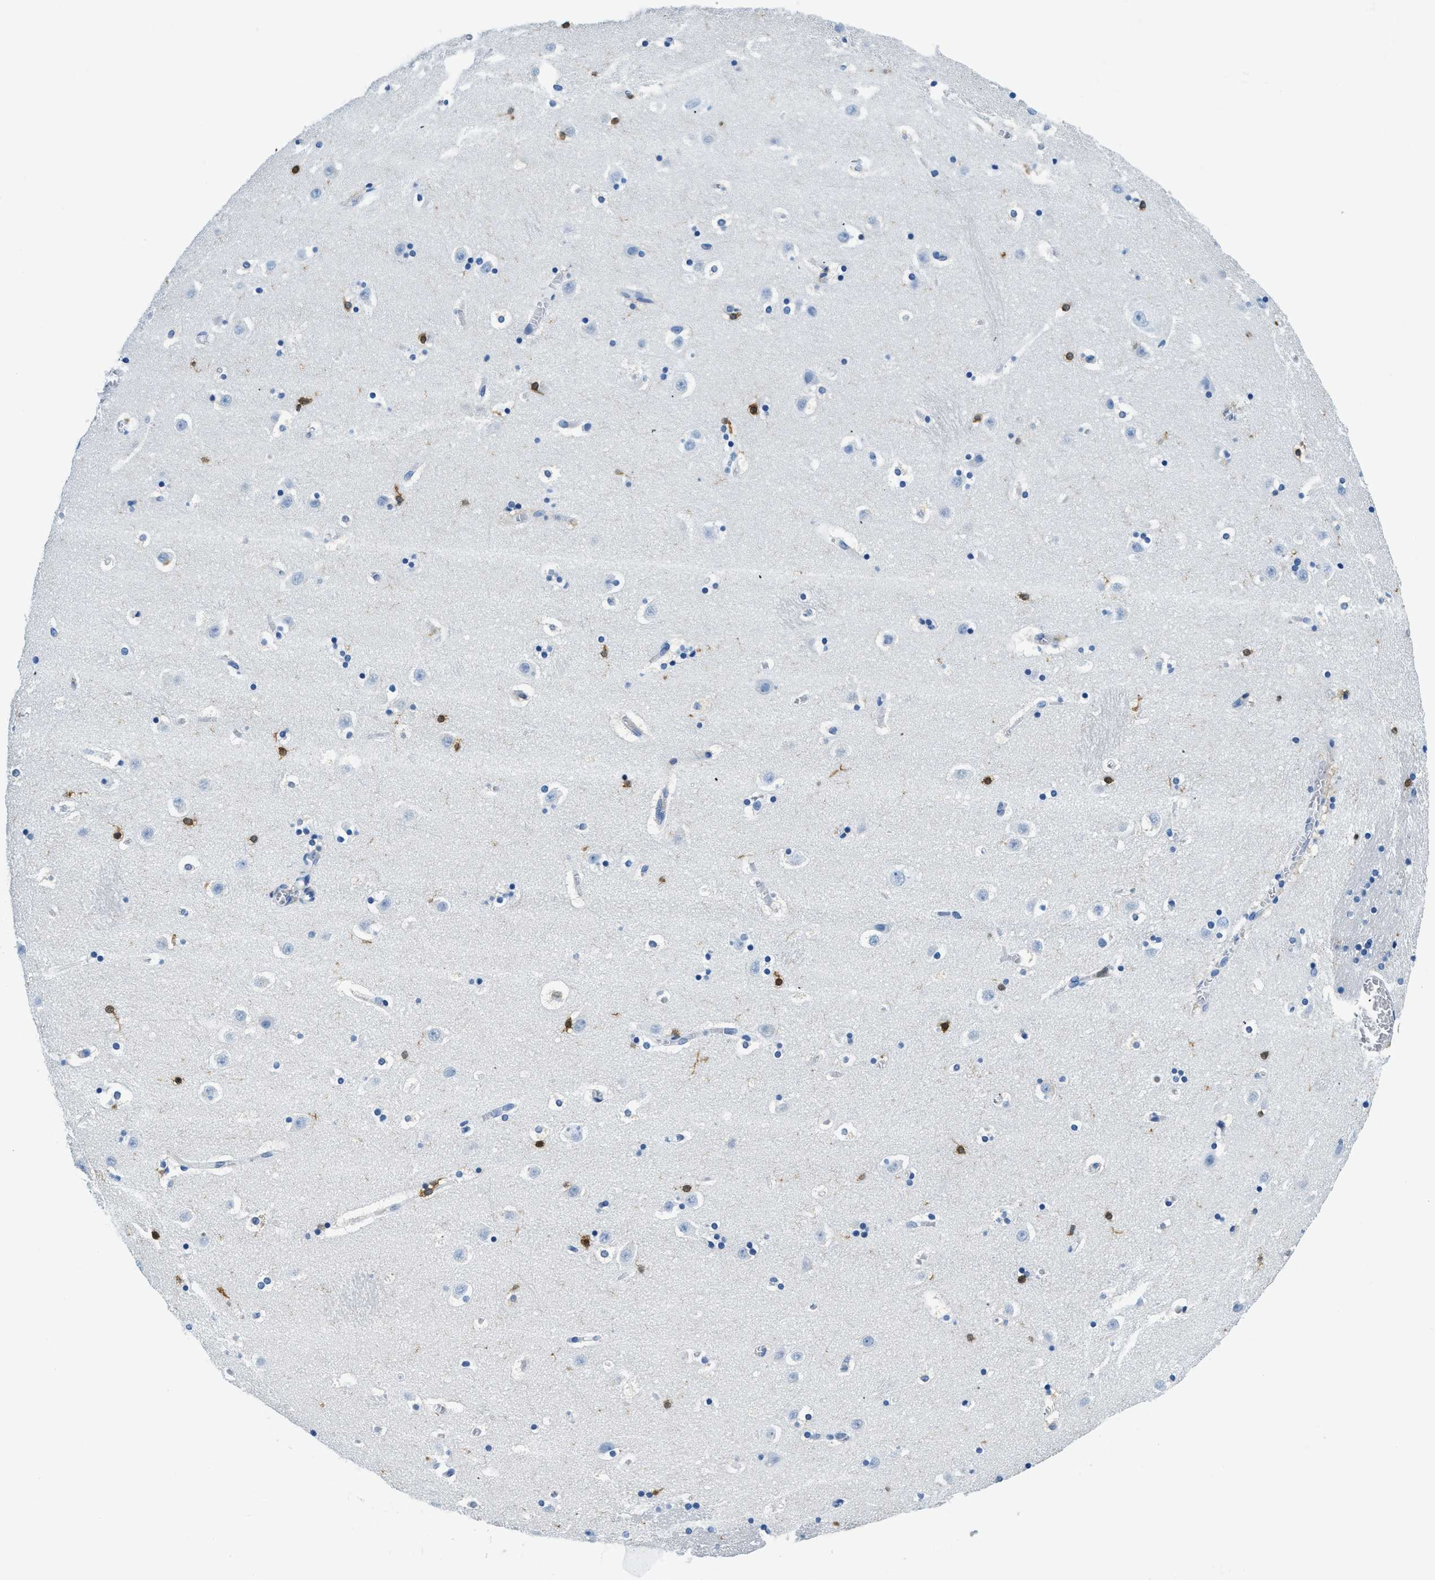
{"staining": {"intensity": "moderate", "quantity": "<25%", "location": "cytoplasmic/membranous,nuclear"}, "tissue": "caudate", "cell_type": "Glial cells", "image_type": "normal", "snomed": [{"axis": "morphology", "description": "Normal tissue, NOS"}, {"axis": "topography", "description": "Lateral ventricle wall"}], "caption": "Protein staining shows moderate cytoplasmic/membranous,nuclear positivity in approximately <25% of glial cells in normal caudate.", "gene": "CAPG", "patient": {"sex": "male", "age": 45}}